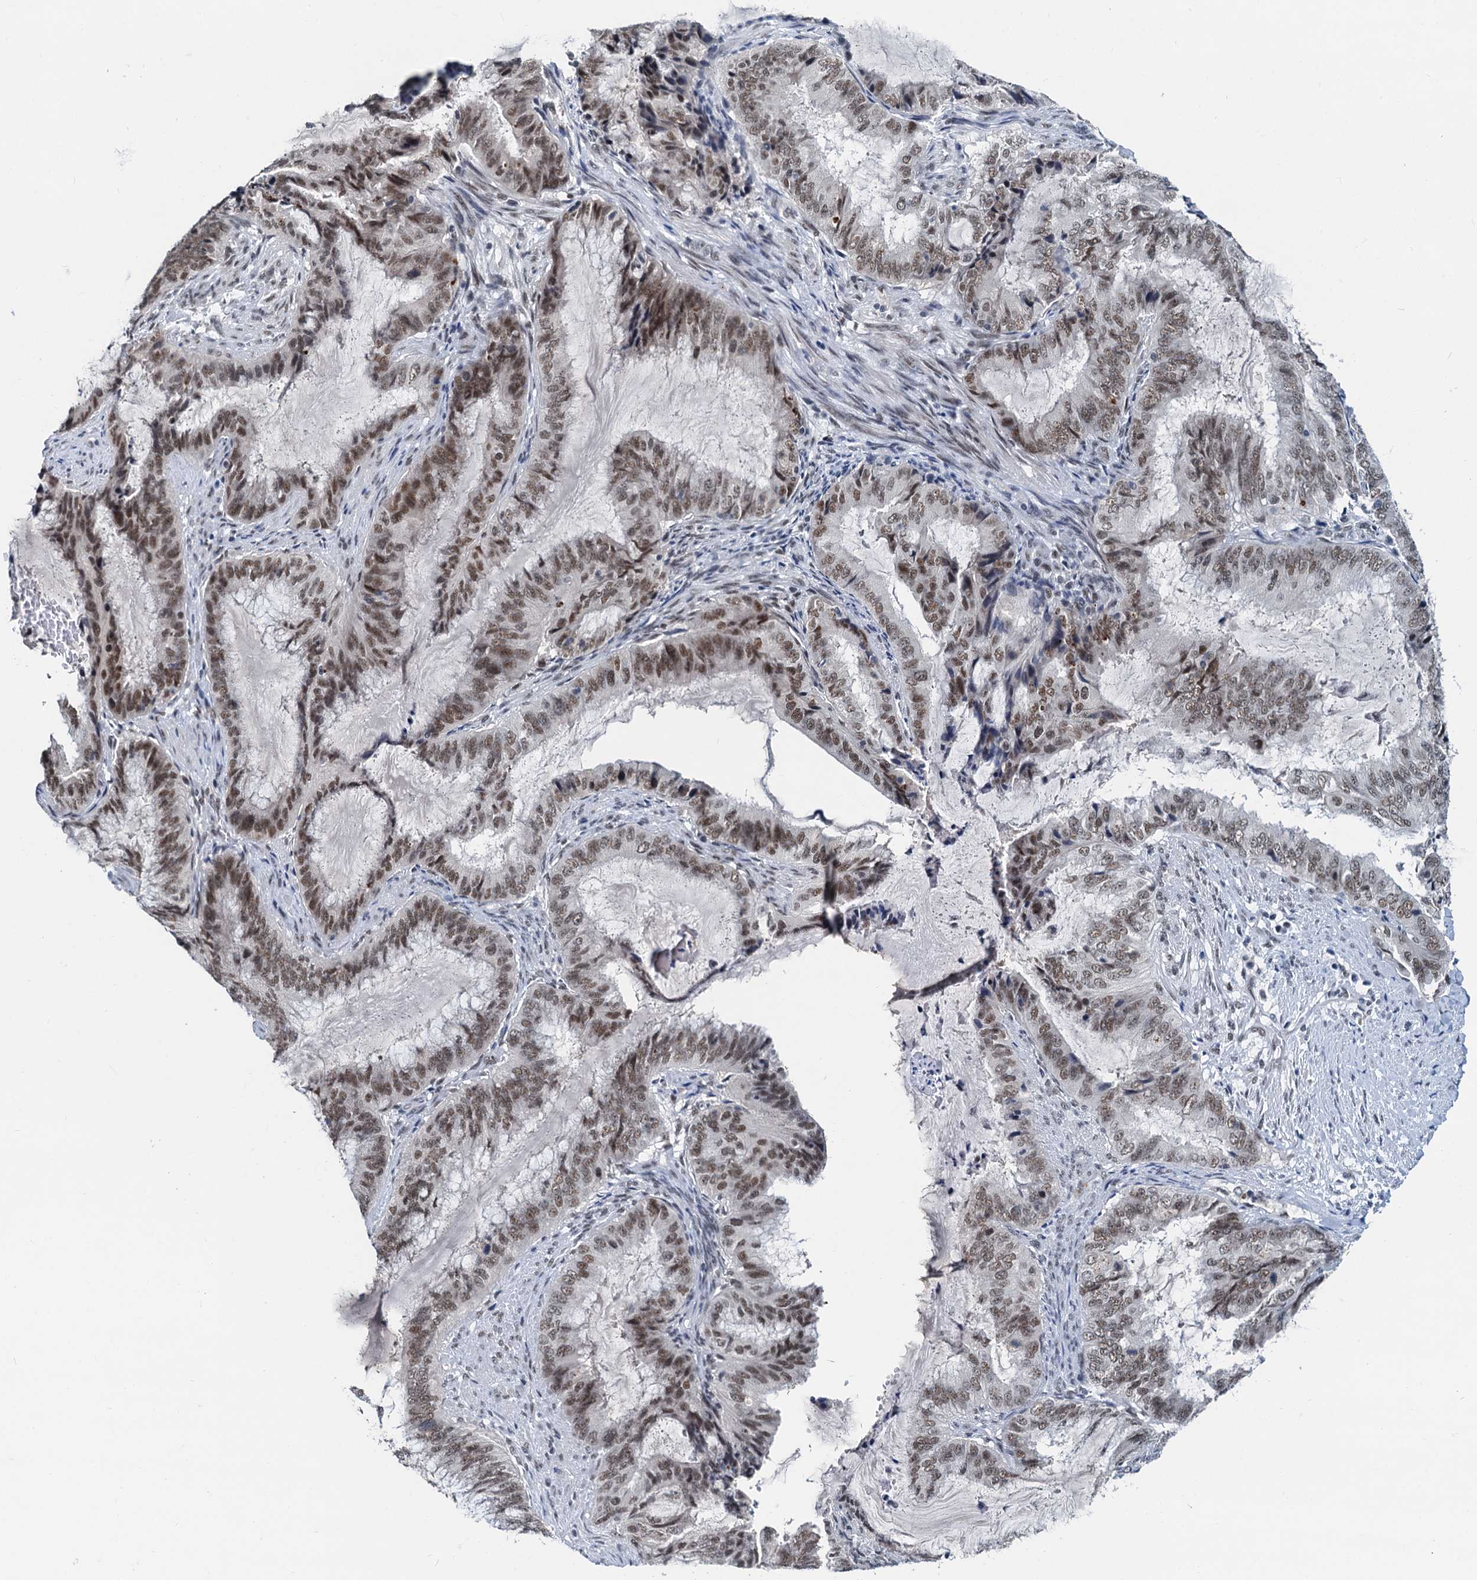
{"staining": {"intensity": "moderate", "quantity": ">75%", "location": "nuclear"}, "tissue": "endometrial cancer", "cell_type": "Tumor cells", "image_type": "cancer", "snomed": [{"axis": "morphology", "description": "Adenocarcinoma, NOS"}, {"axis": "topography", "description": "Endometrium"}], "caption": "Immunohistochemistry (IHC) (DAB) staining of endometrial adenocarcinoma demonstrates moderate nuclear protein staining in approximately >75% of tumor cells. The protein is shown in brown color, while the nuclei are stained blue.", "gene": "SNRPD1", "patient": {"sex": "female", "age": 51}}